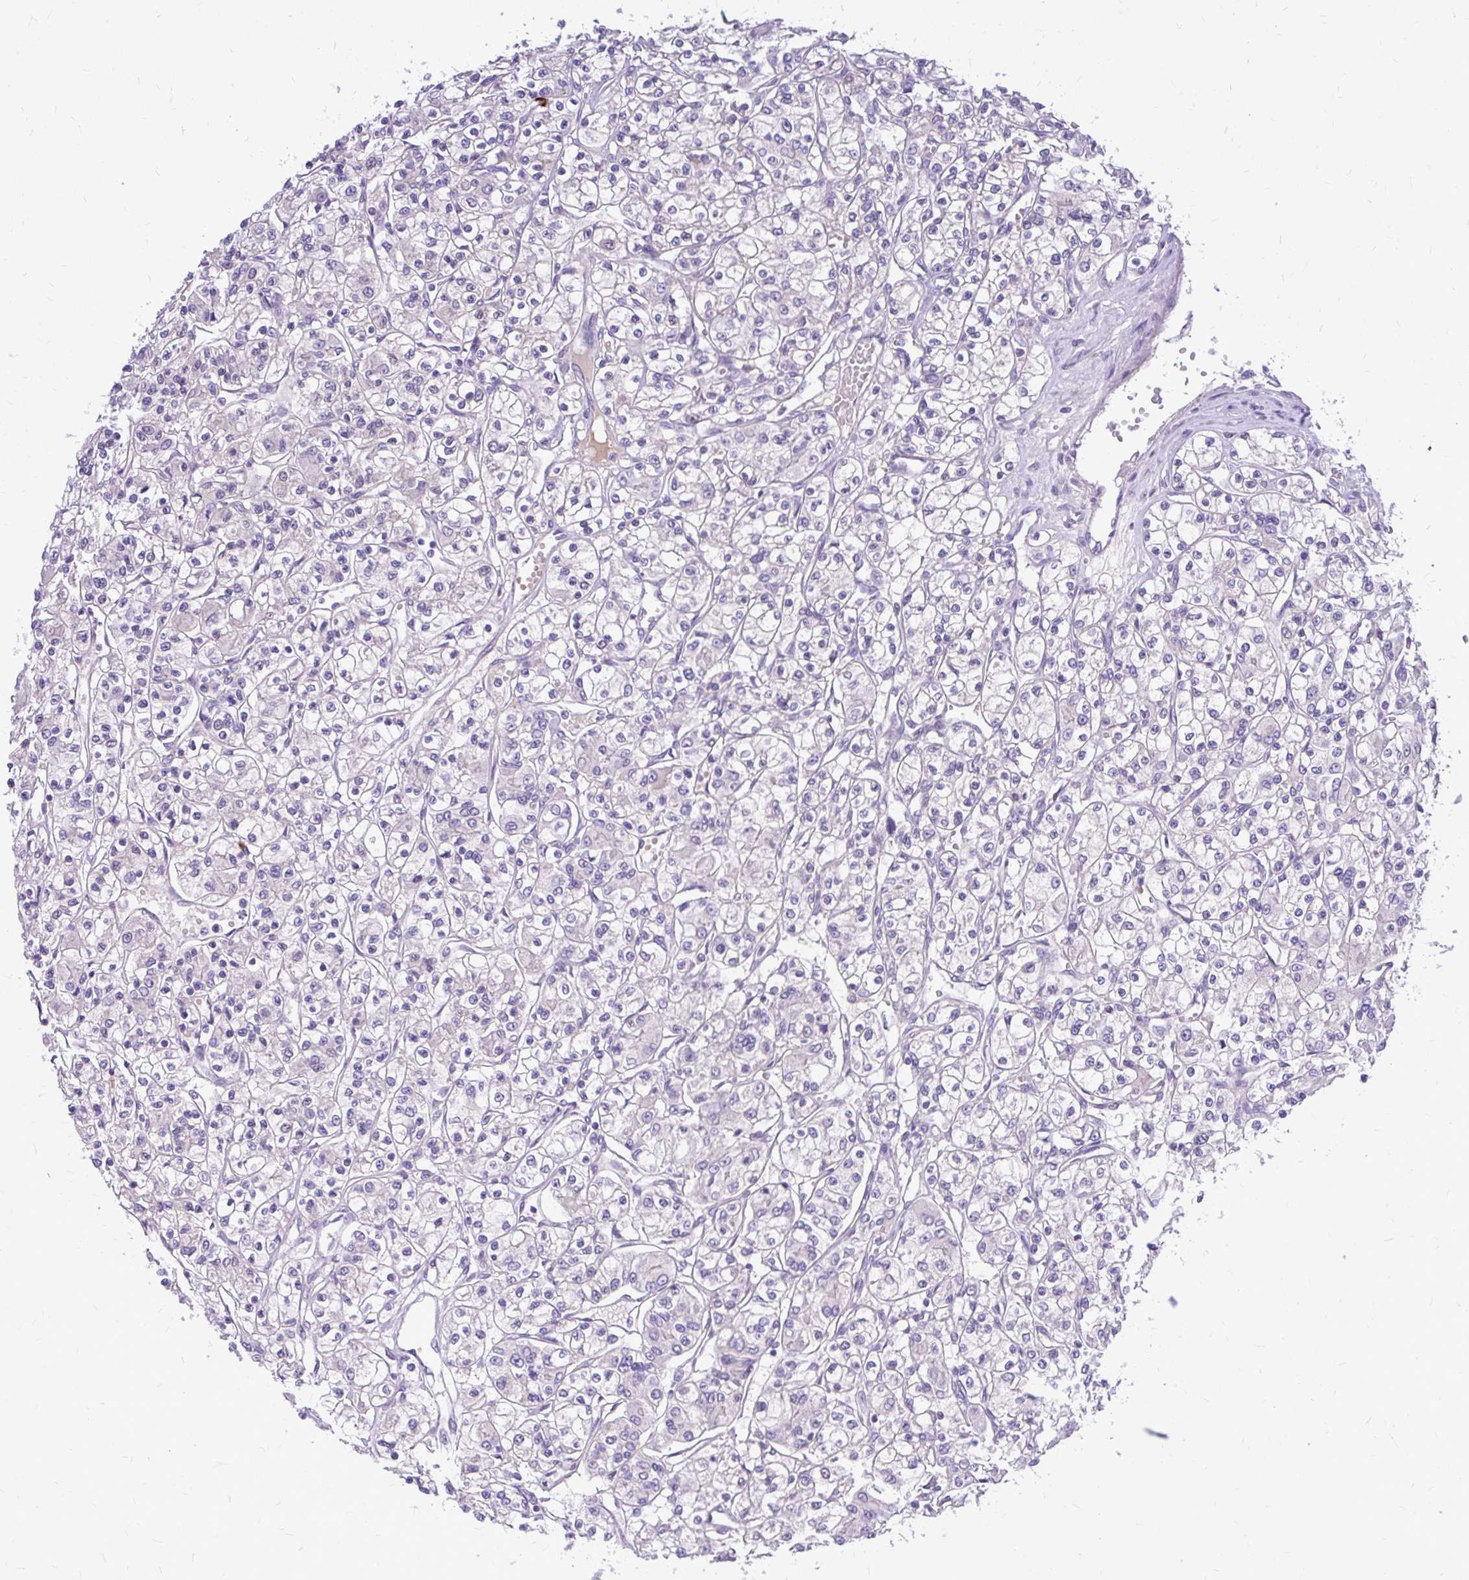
{"staining": {"intensity": "negative", "quantity": "none", "location": "none"}, "tissue": "renal cancer", "cell_type": "Tumor cells", "image_type": "cancer", "snomed": [{"axis": "morphology", "description": "Adenocarcinoma, NOS"}, {"axis": "topography", "description": "Kidney"}], "caption": "Immunohistochemical staining of renal adenocarcinoma shows no significant staining in tumor cells. (Brightfield microscopy of DAB IHC at high magnification).", "gene": "MAP1LC3A", "patient": {"sex": "female", "age": 59}}